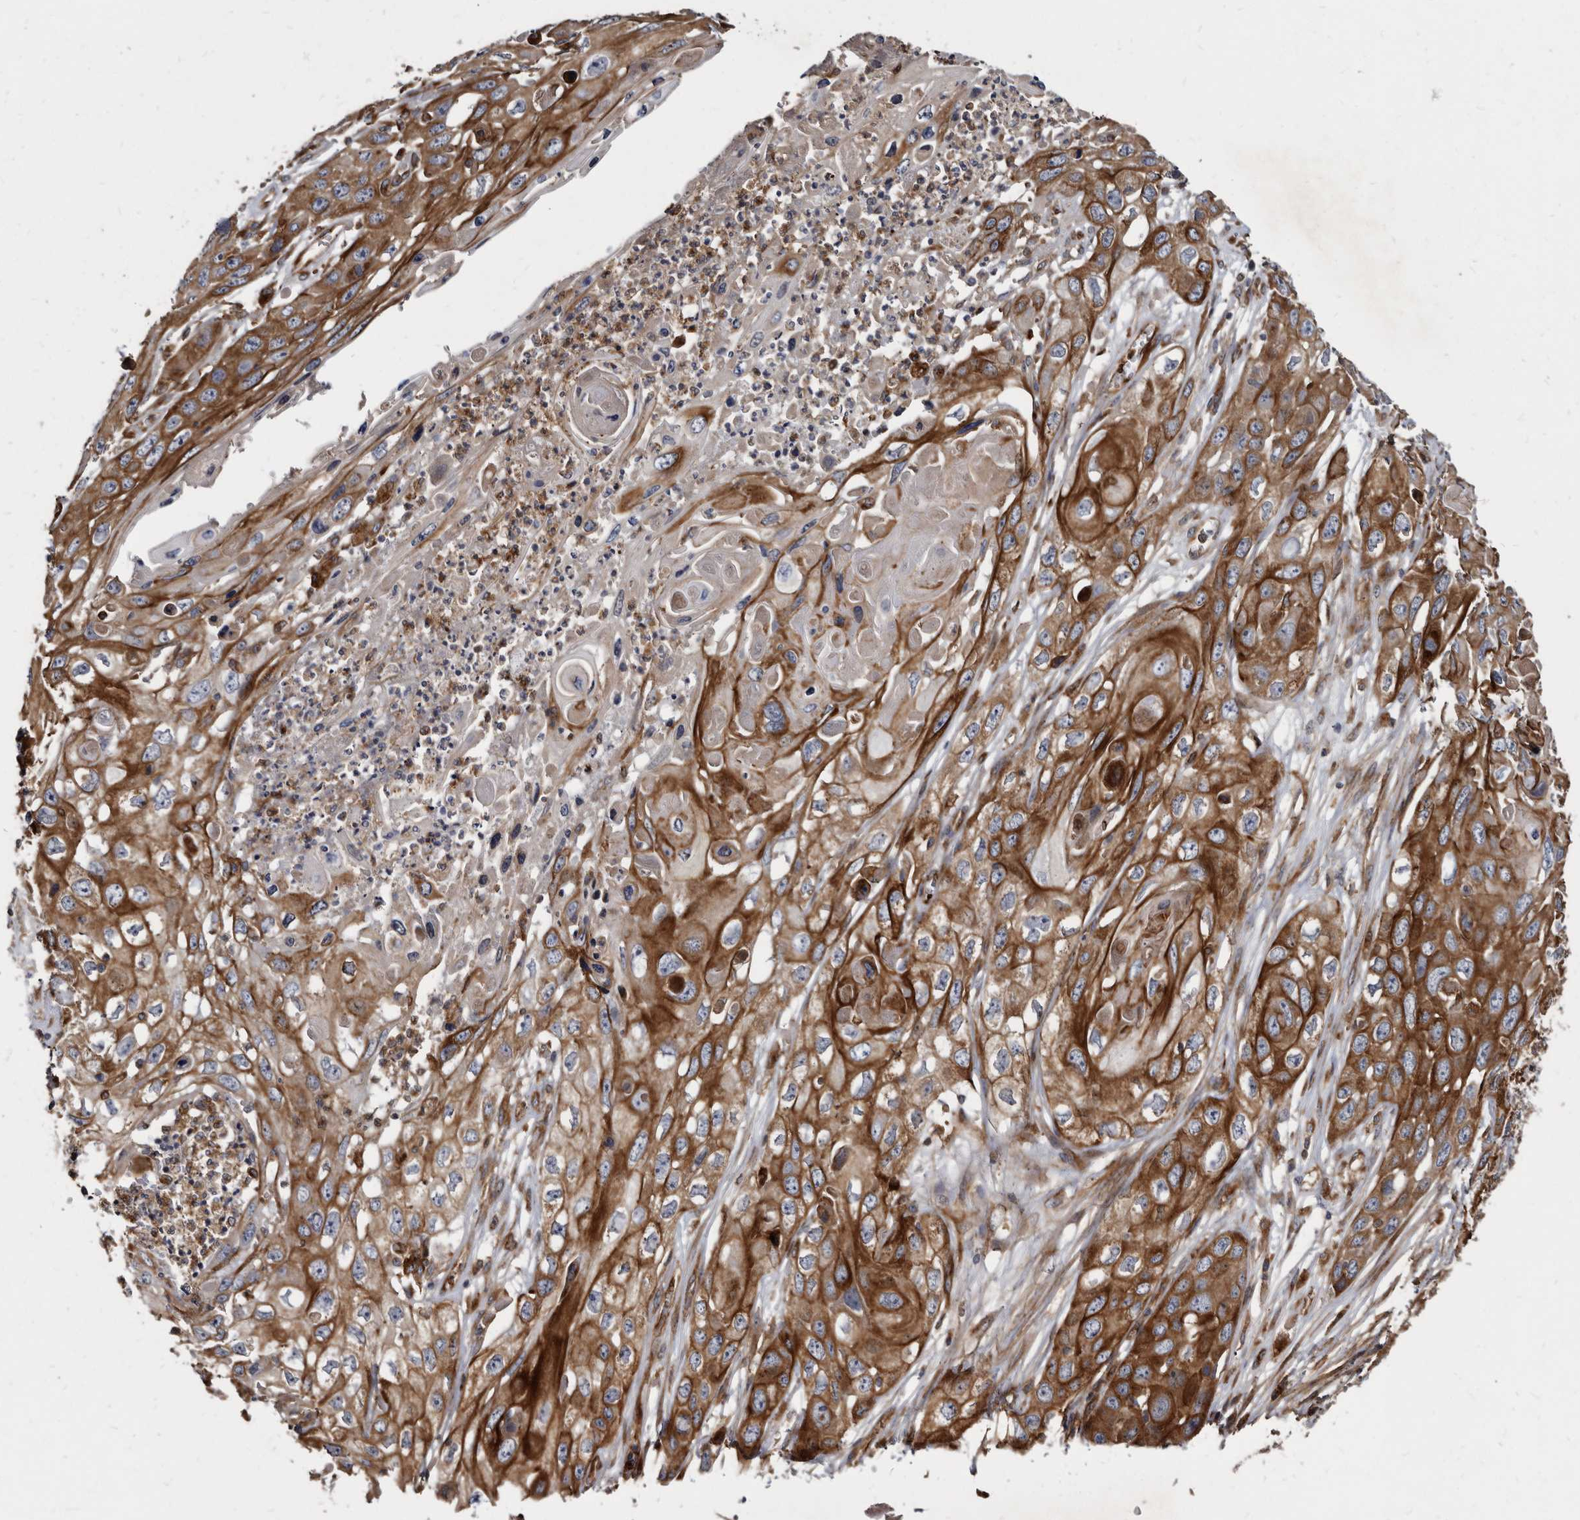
{"staining": {"intensity": "strong", "quantity": ">75%", "location": "cytoplasmic/membranous"}, "tissue": "skin cancer", "cell_type": "Tumor cells", "image_type": "cancer", "snomed": [{"axis": "morphology", "description": "Squamous cell carcinoma, NOS"}, {"axis": "topography", "description": "Skin"}], "caption": "There is high levels of strong cytoplasmic/membranous expression in tumor cells of skin cancer (squamous cell carcinoma), as demonstrated by immunohistochemical staining (brown color).", "gene": "KCTD20", "patient": {"sex": "male", "age": 55}}